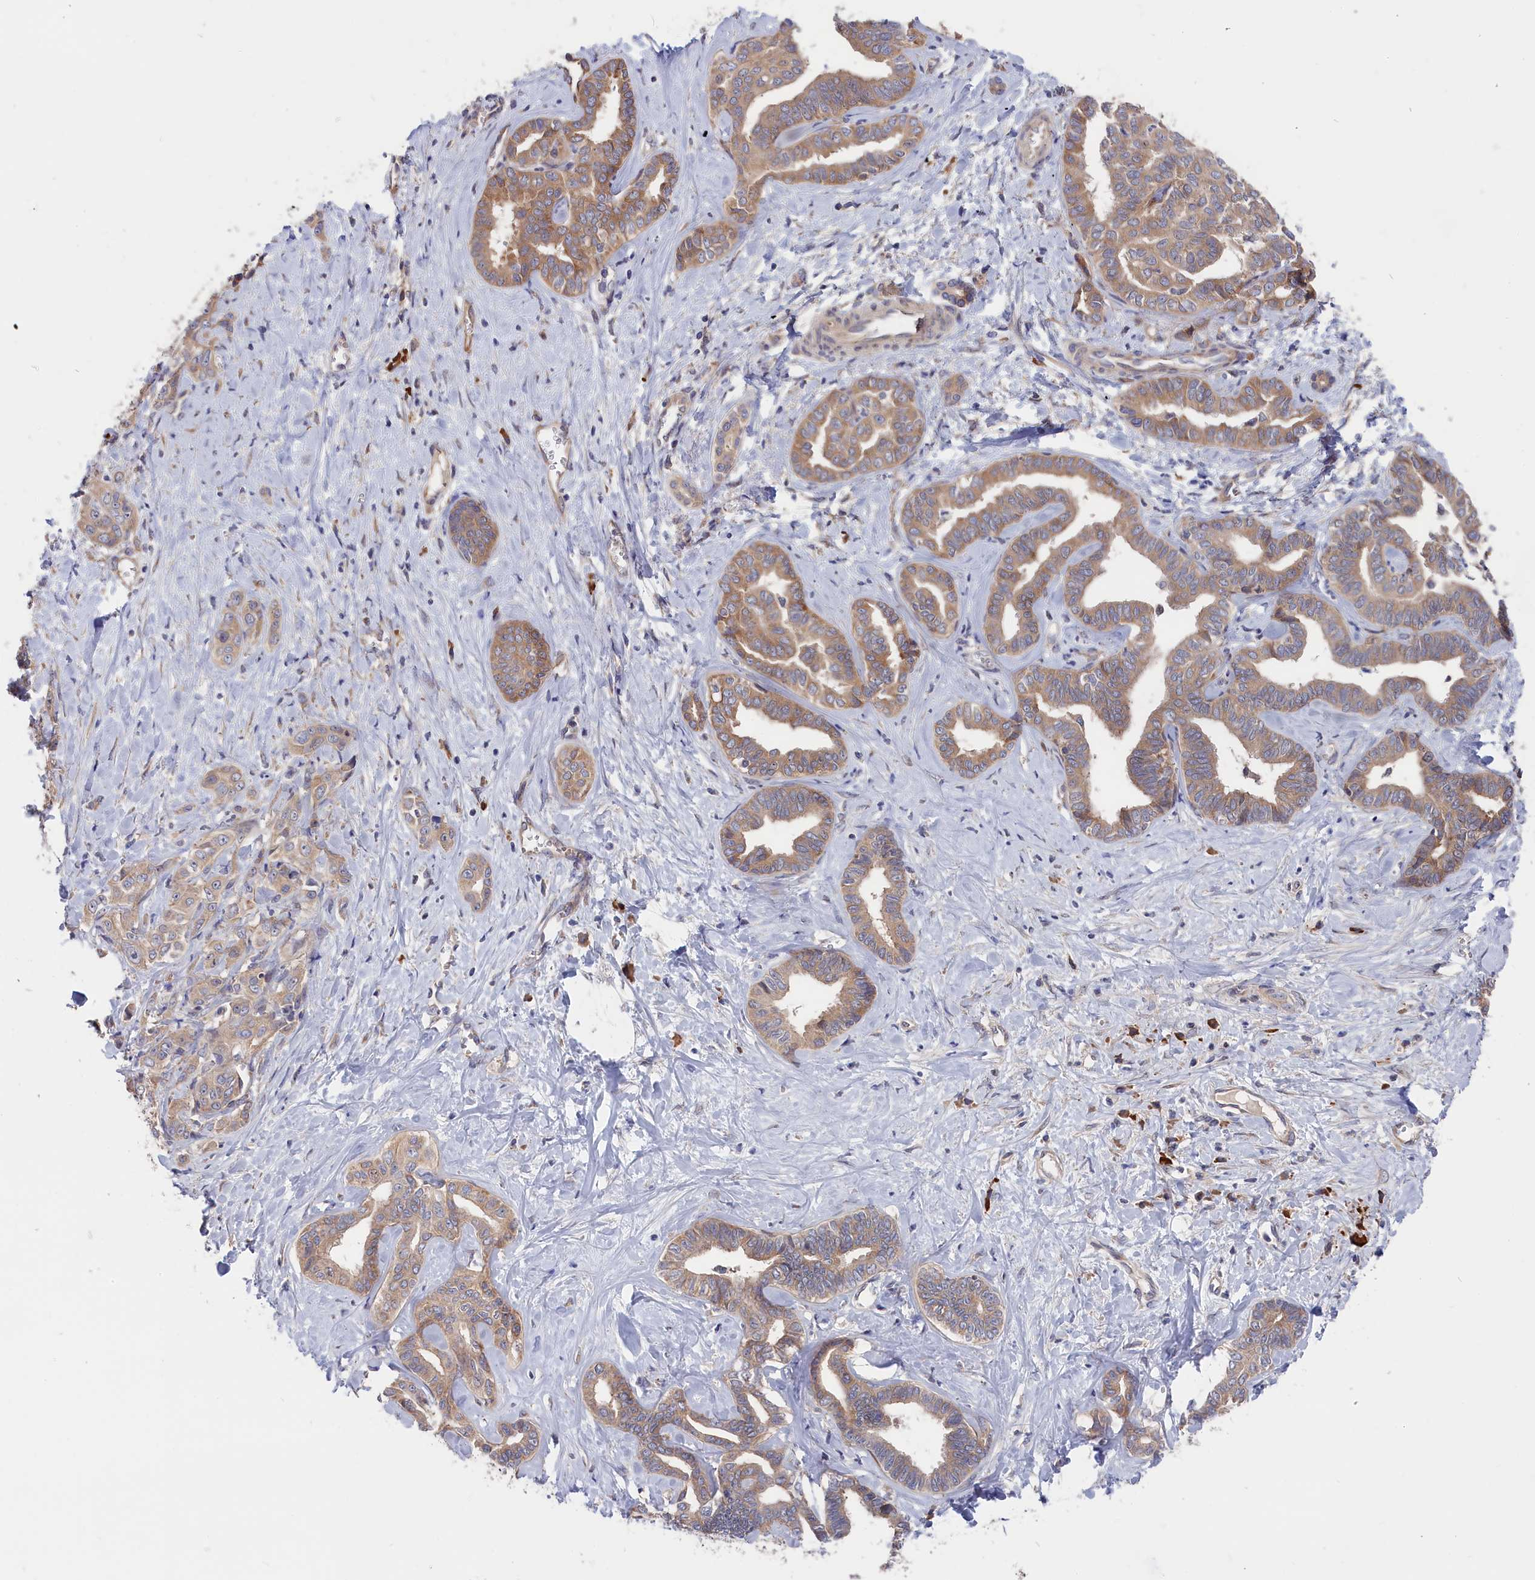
{"staining": {"intensity": "weak", "quantity": "25%-75%", "location": "cytoplasmic/membranous"}, "tissue": "liver cancer", "cell_type": "Tumor cells", "image_type": "cancer", "snomed": [{"axis": "morphology", "description": "Cholangiocarcinoma"}, {"axis": "topography", "description": "Liver"}], "caption": "A brown stain labels weak cytoplasmic/membranous staining of a protein in human liver cholangiocarcinoma tumor cells.", "gene": "CEP44", "patient": {"sex": "female", "age": 77}}